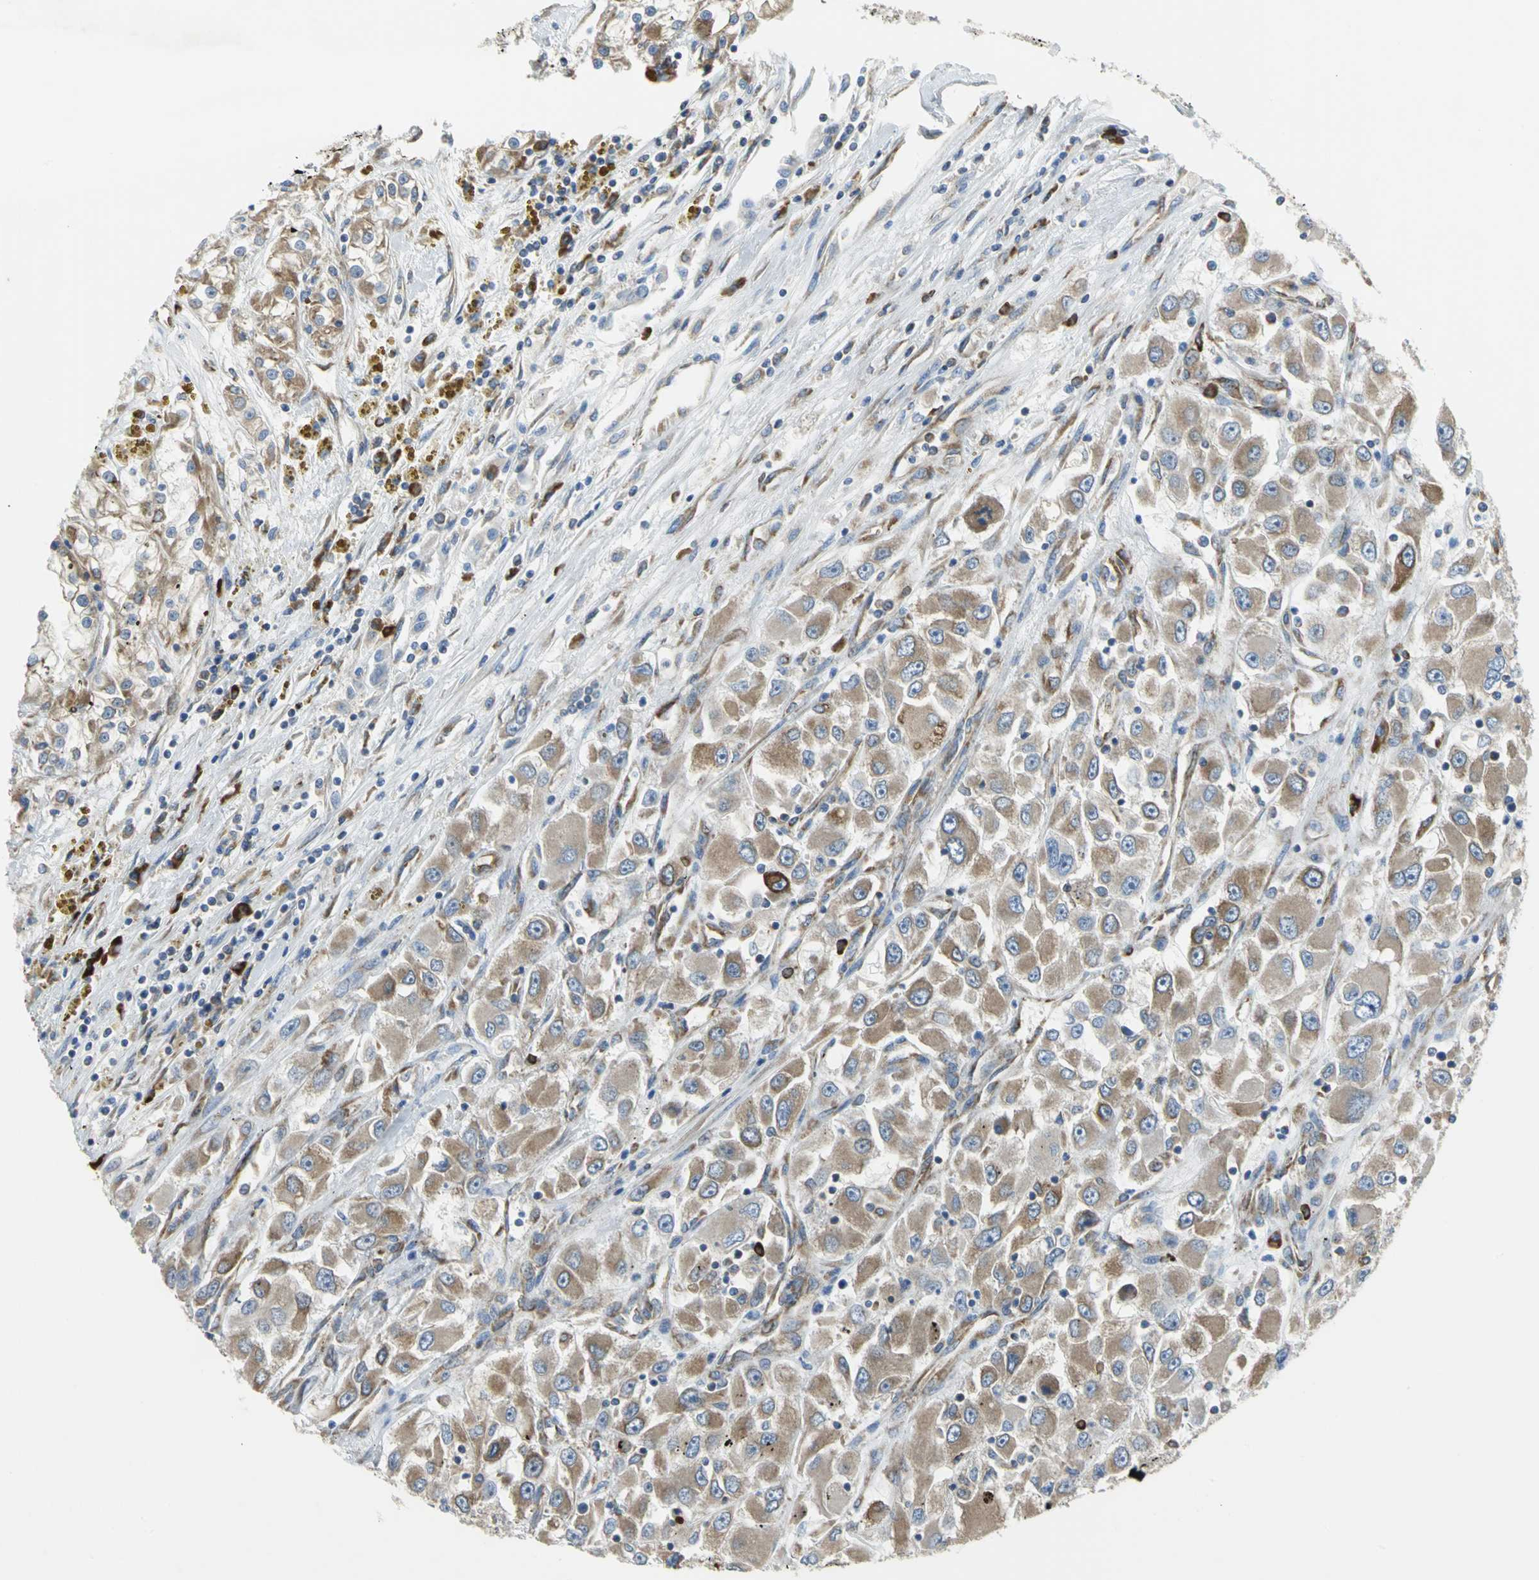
{"staining": {"intensity": "strong", "quantity": ">75%", "location": "cytoplasmic/membranous"}, "tissue": "renal cancer", "cell_type": "Tumor cells", "image_type": "cancer", "snomed": [{"axis": "morphology", "description": "Adenocarcinoma, NOS"}, {"axis": "topography", "description": "Kidney"}], "caption": "This image exhibits immunohistochemistry staining of human adenocarcinoma (renal), with high strong cytoplasmic/membranous staining in approximately >75% of tumor cells.", "gene": "TULP4", "patient": {"sex": "female", "age": 52}}